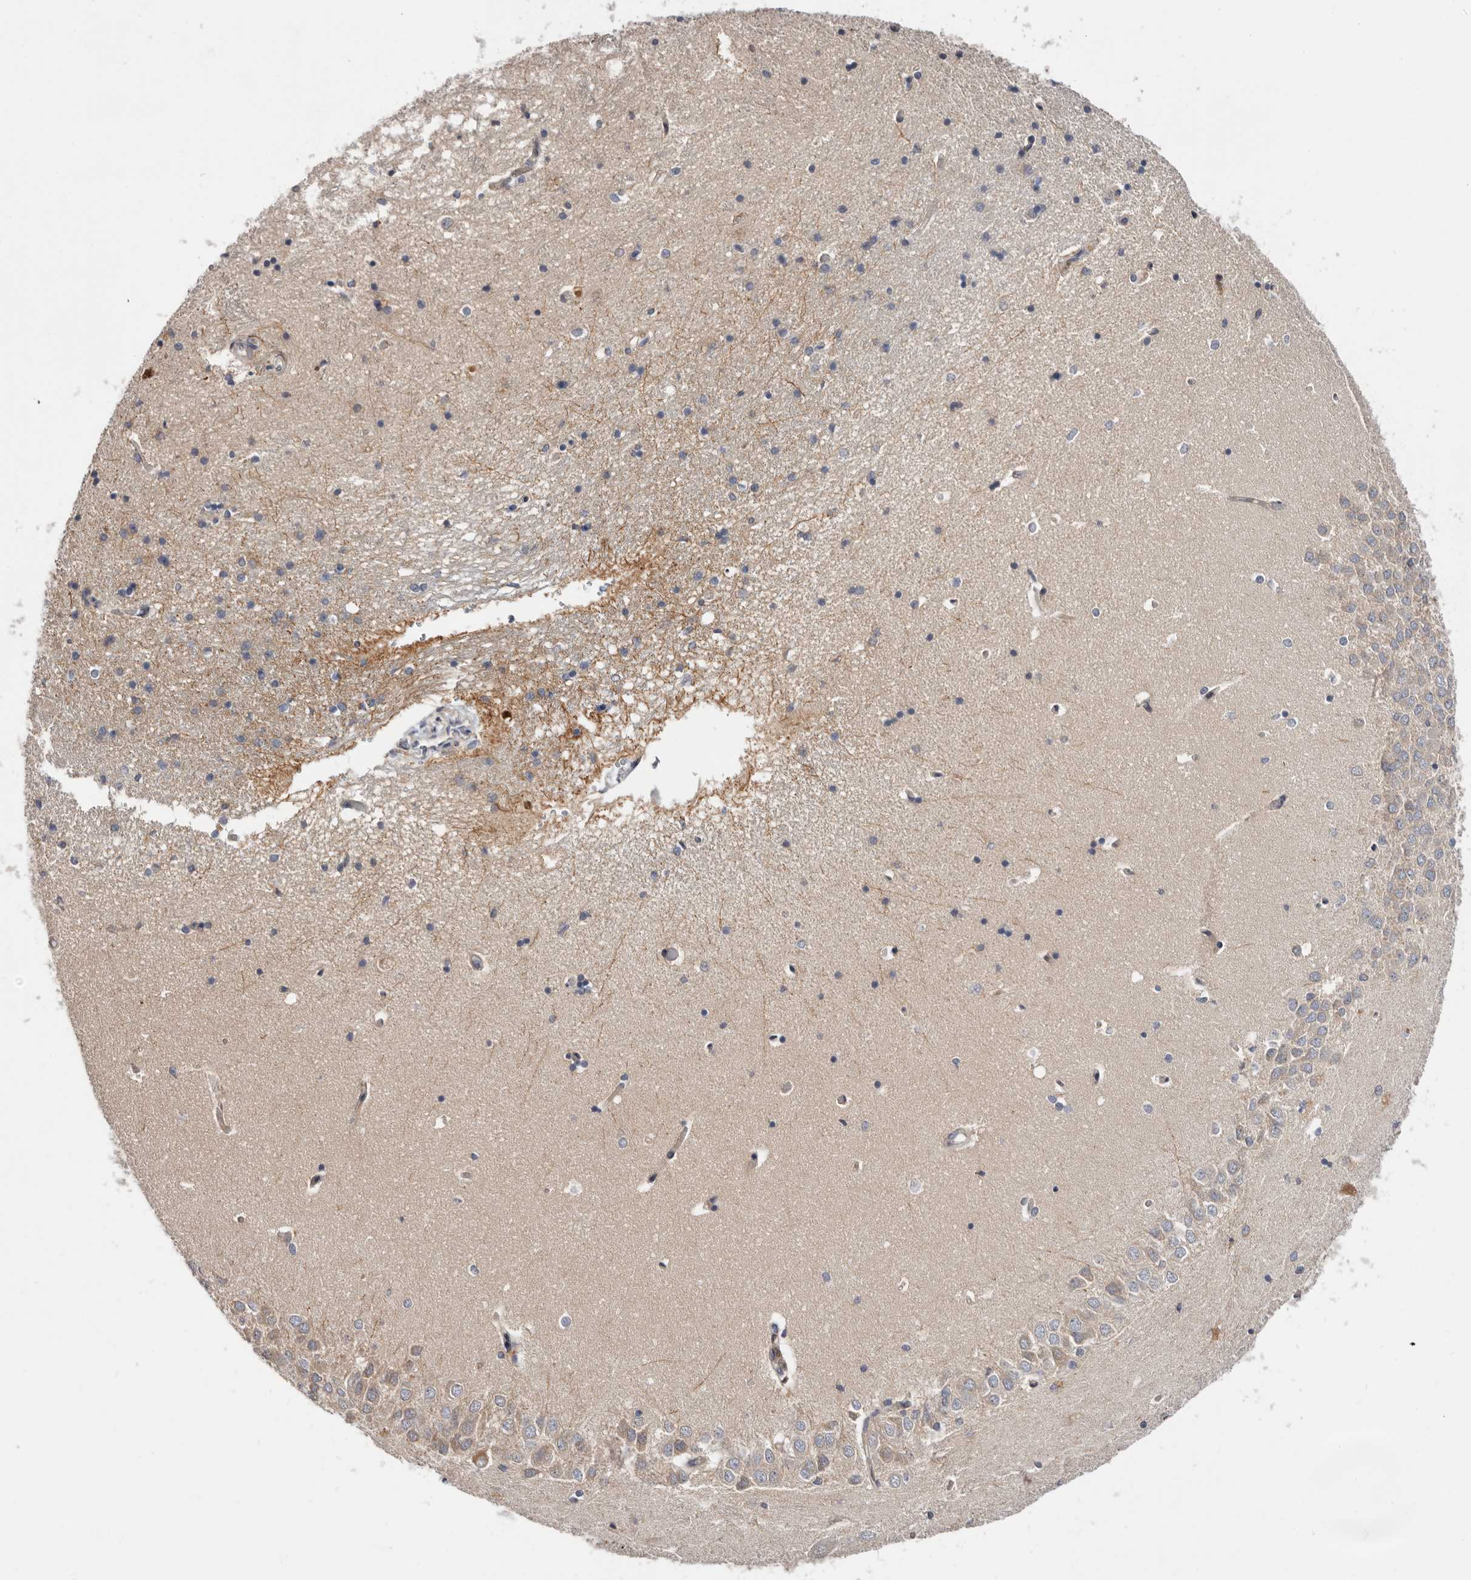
{"staining": {"intensity": "weak", "quantity": "<25%", "location": "cytoplasmic/membranous"}, "tissue": "hippocampus", "cell_type": "Glial cells", "image_type": "normal", "snomed": [{"axis": "morphology", "description": "Normal tissue, NOS"}, {"axis": "topography", "description": "Hippocampus"}], "caption": "This is a photomicrograph of IHC staining of unremarkable hippocampus, which shows no positivity in glial cells. (DAB immunohistochemistry (IHC) visualized using brightfield microscopy, high magnification).", "gene": "USH1C", "patient": {"sex": "male", "age": 45}}